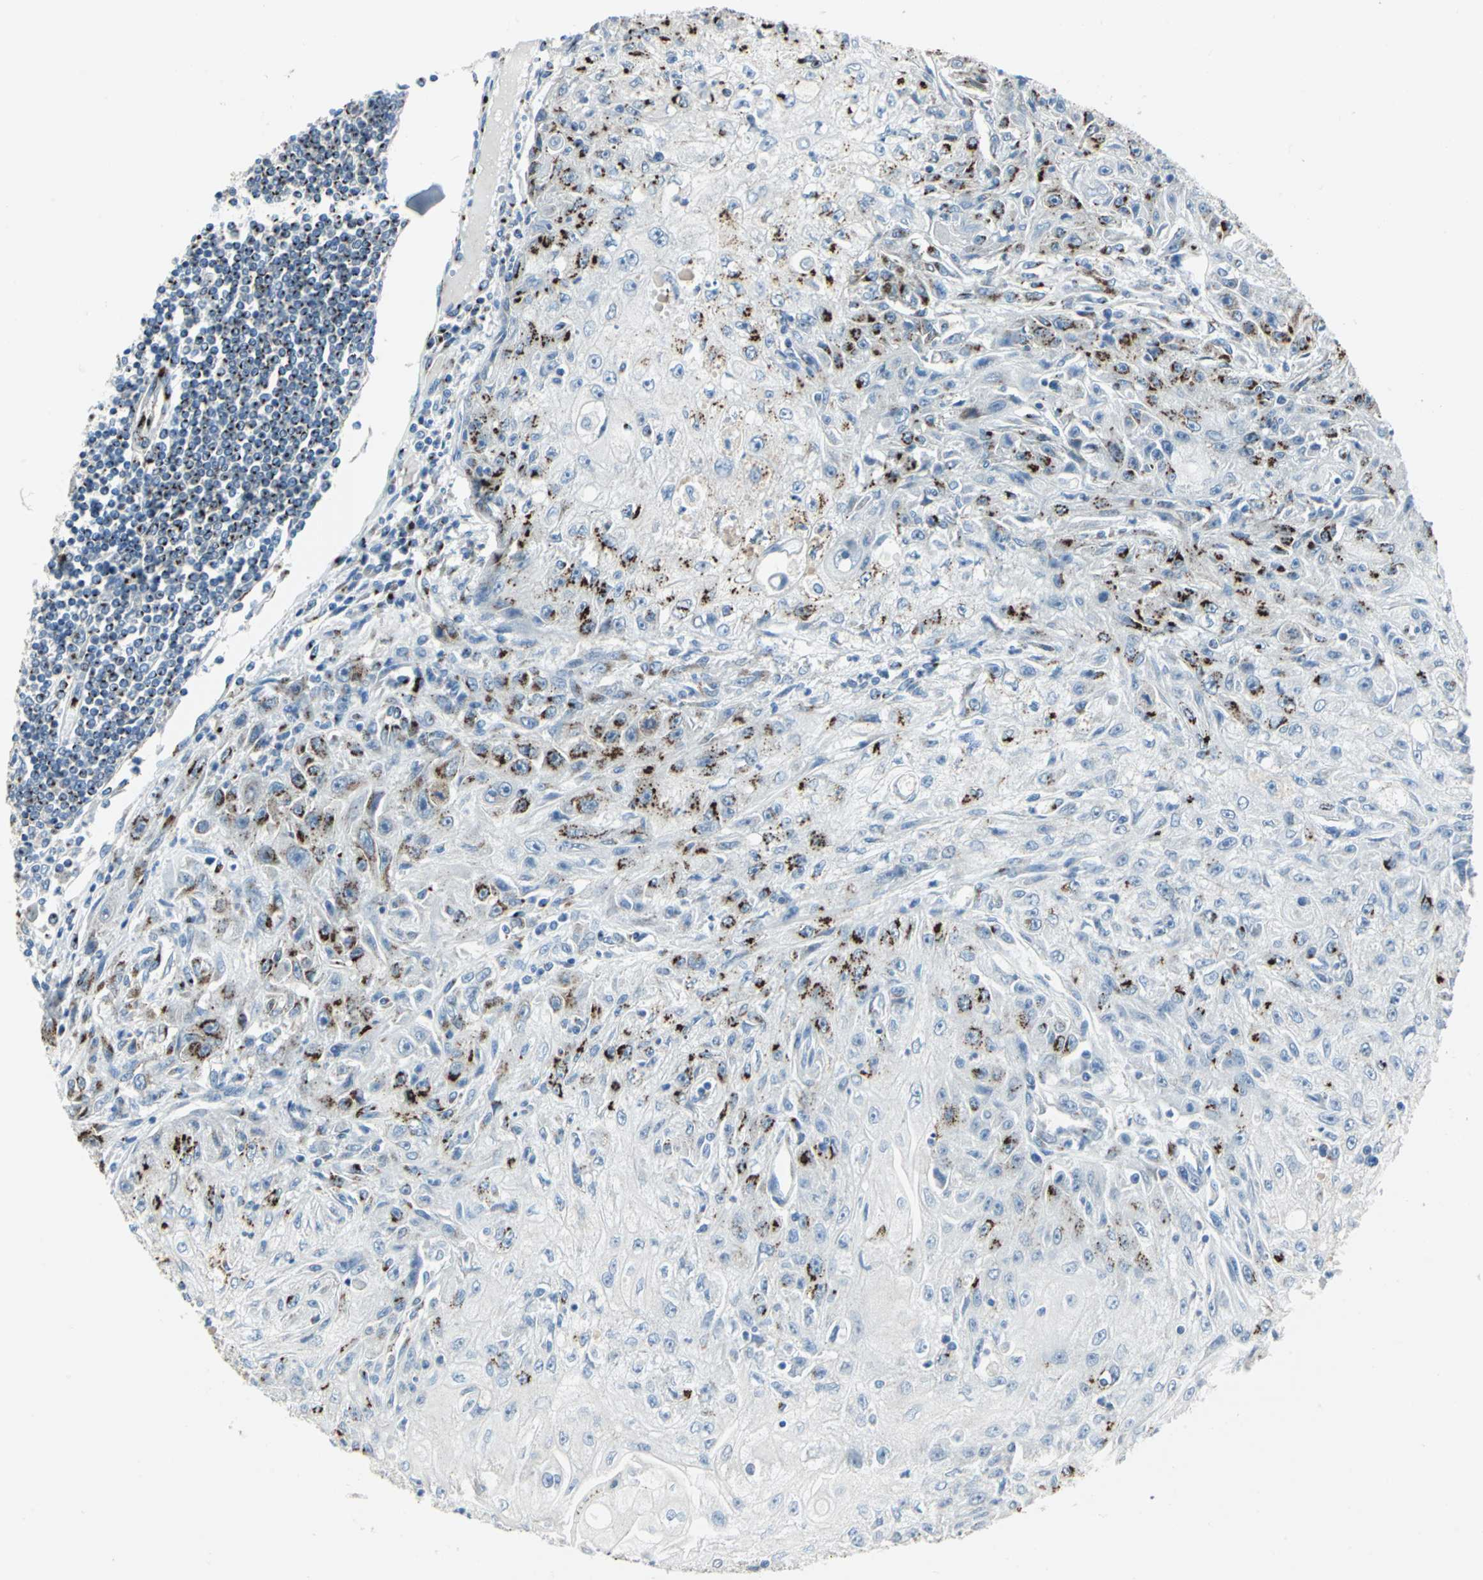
{"staining": {"intensity": "strong", "quantity": "25%-75%", "location": "cytoplasmic/membranous"}, "tissue": "skin cancer", "cell_type": "Tumor cells", "image_type": "cancer", "snomed": [{"axis": "morphology", "description": "Squamous cell carcinoma, NOS"}, {"axis": "topography", "description": "Skin"}], "caption": "A brown stain shows strong cytoplasmic/membranous staining of a protein in skin squamous cell carcinoma tumor cells.", "gene": "GPR3", "patient": {"sex": "male", "age": 75}}